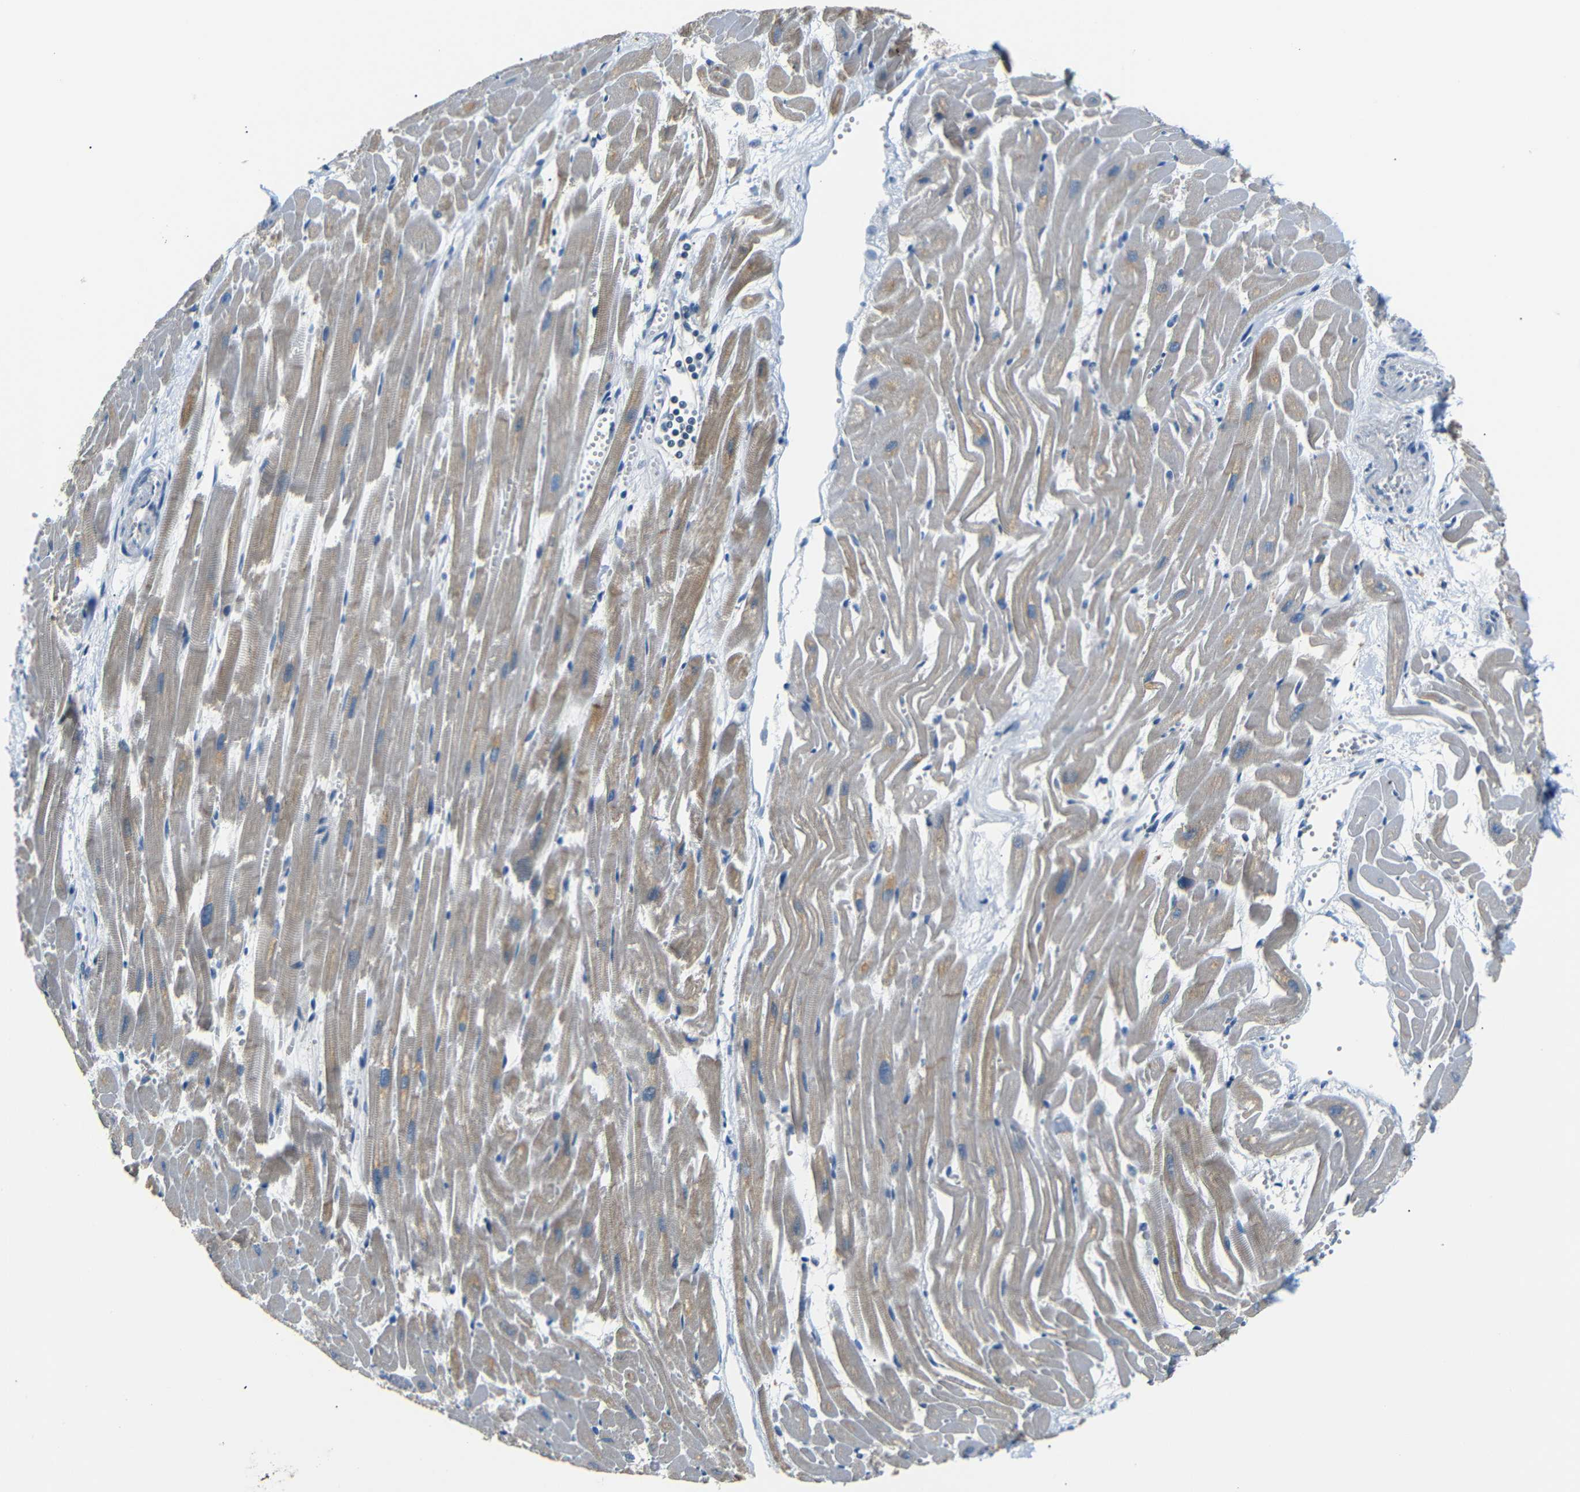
{"staining": {"intensity": "weak", "quantity": "25%-75%", "location": "cytoplasmic/membranous"}, "tissue": "heart muscle", "cell_type": "Cardiomyocytes", "image_type": "normal", "snomed": [{"axis": "morphology", "description": "Normal tissue, NOS"}, {"axis": "topography", "description": "Heart"}], "caption": "The histopathology image reveals staining of unremarkable heart muscle, revealing weak cytoplasmic/membranous protein staining (brown color) within cardiomyocytes. (brown staining indicates protein expression, while blue staining denotes nuclei).", "gene": "SFN", "patient": {"sex": "female", "age": 19}}